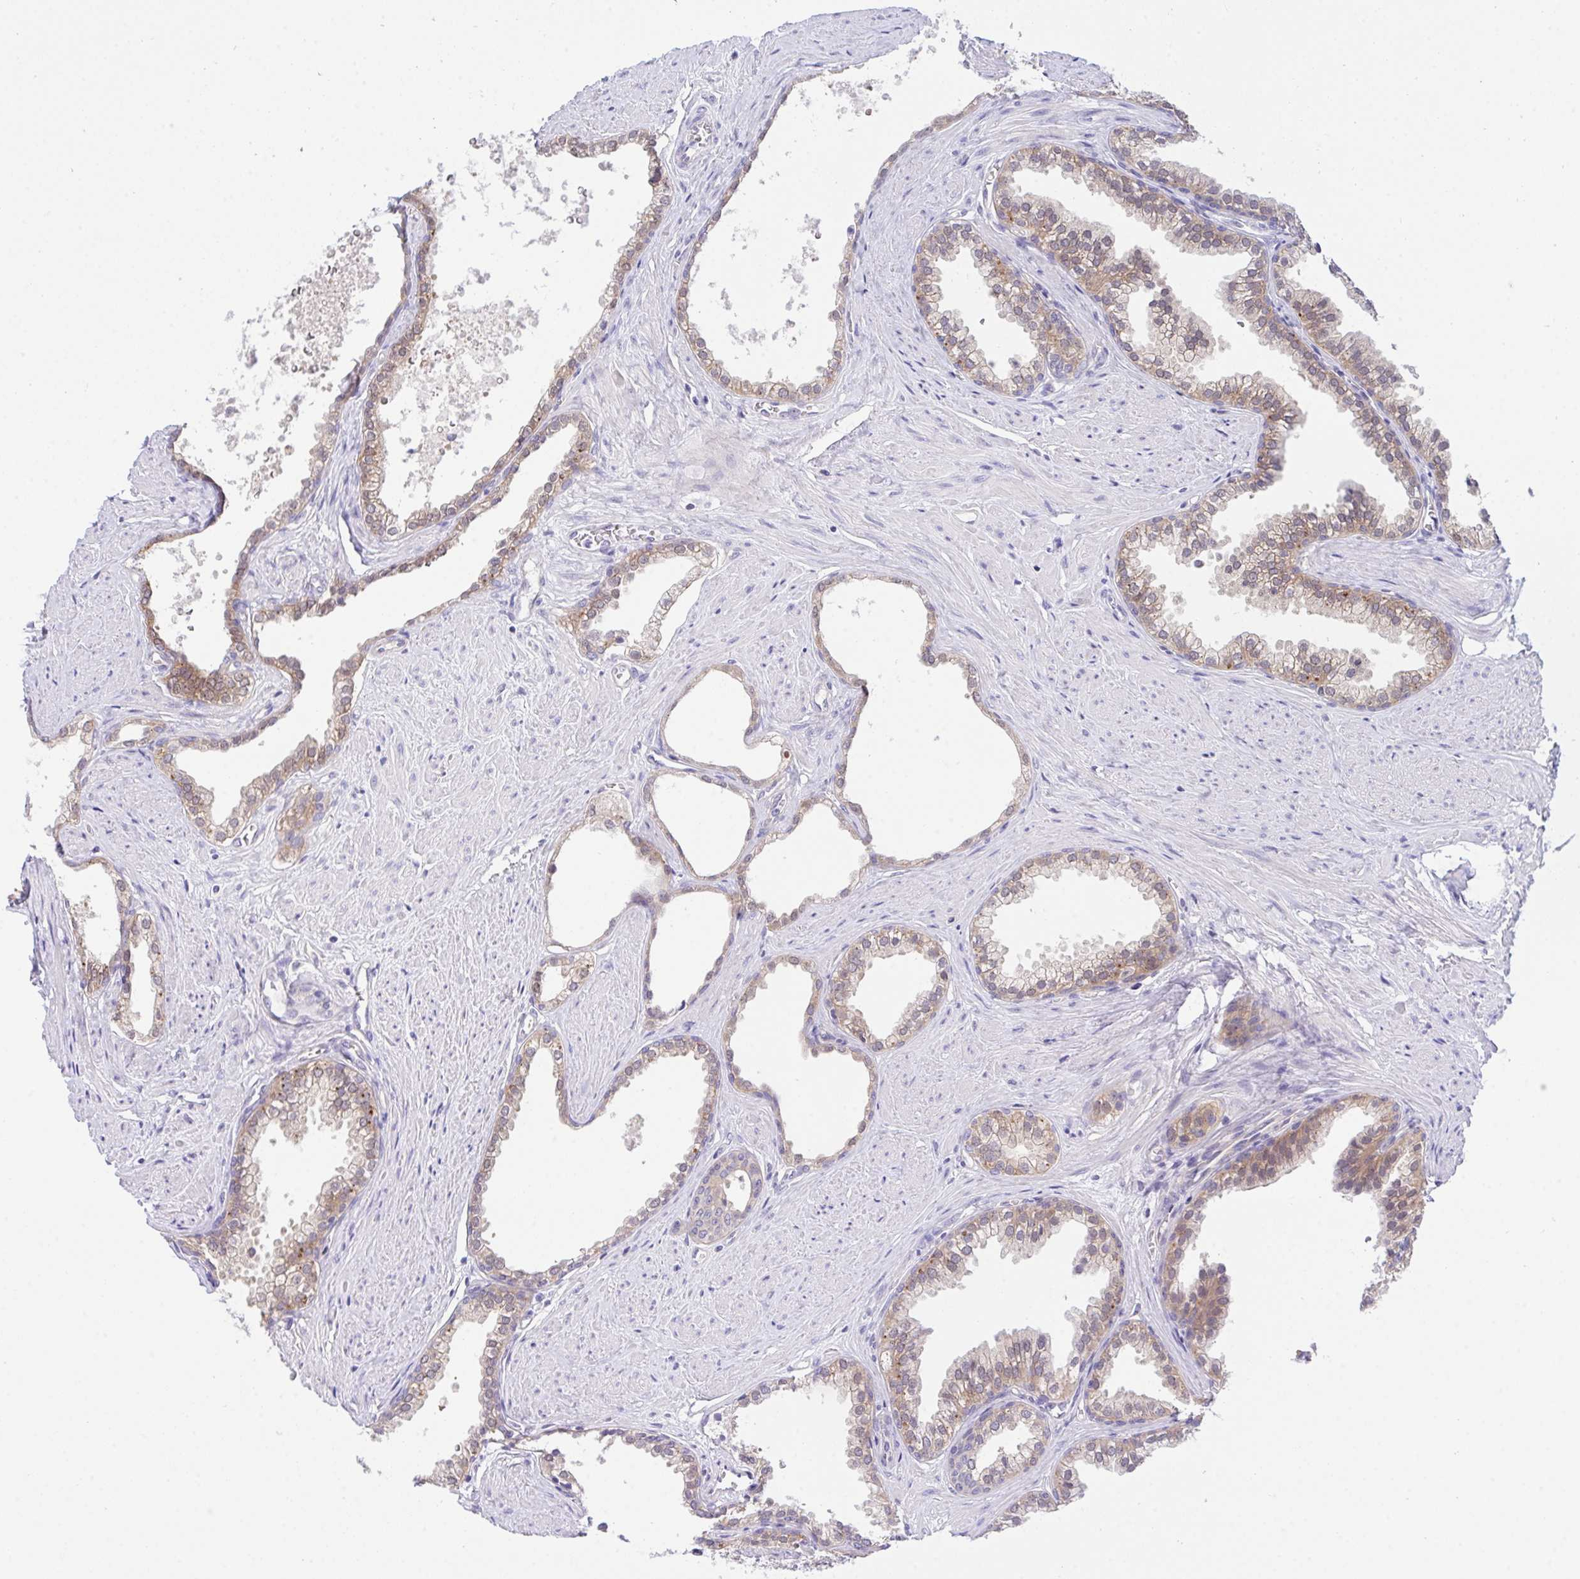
{"staining": {"intensity": "moderate", "quantity": ">75%", "location": "cytoplasmic/membranous"}, "tissue": "prostate", "cell_type": "Glandular cells", "image_type": "normal", "snomed": [{"axis": "morphology", "description": "Normal tissue, NOS"}, {"axis": "topography", "description": "Prostate"}, {"axis": "topography", "description": "Peripheral nerve tissue"}], "caption": "Immunohistochemical staining of unremarkable human prostate displays >75% levels of moderate cytoplasmic/membranous protein staining in about >75% of glandular cells.", "gene": "HOXD12", "patient": {"sex": "male", "age": 55}}